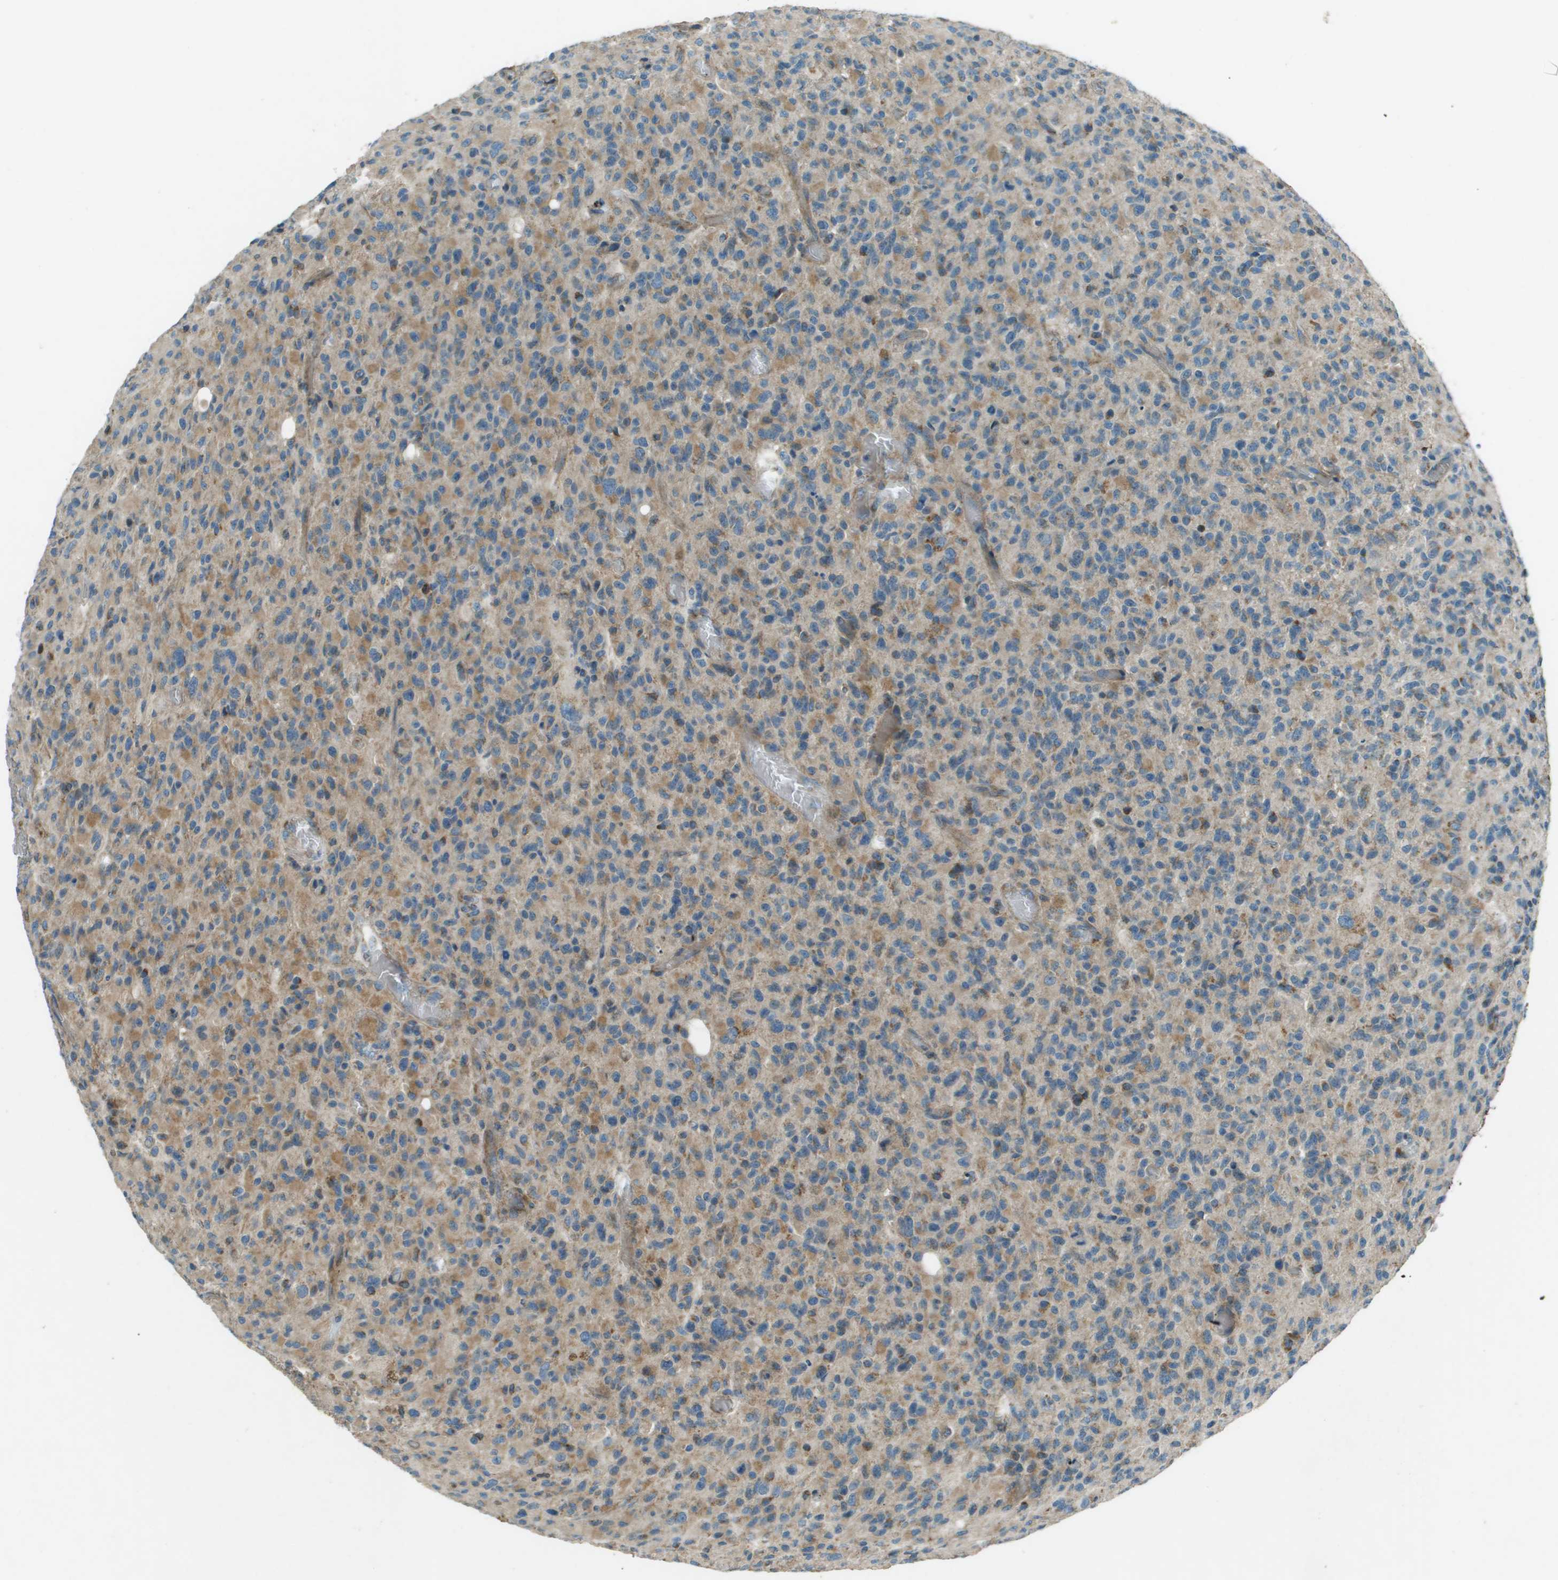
{"staining": {"intensity": "moderate", "quantity": ">75%", "location": "cytoplasmic/membranous"}, "tissue": "glioma", "cell_type": "Tumor cells", "image_type": "cancer", "snomed": [{"axis": "morphology", "description": "Glioma, malignant, High grade"}, {"axis": "topography", "description": "Brain"}], "caption": "High-grade glioma (malignant) tissue exhibits moderate cytoplasmic/membranous positivity in about >75% of tumor cells, visualized by immunohistochemistry.", "gene": "MIGA1", "patient": {"sex": "male", "age": 71}}